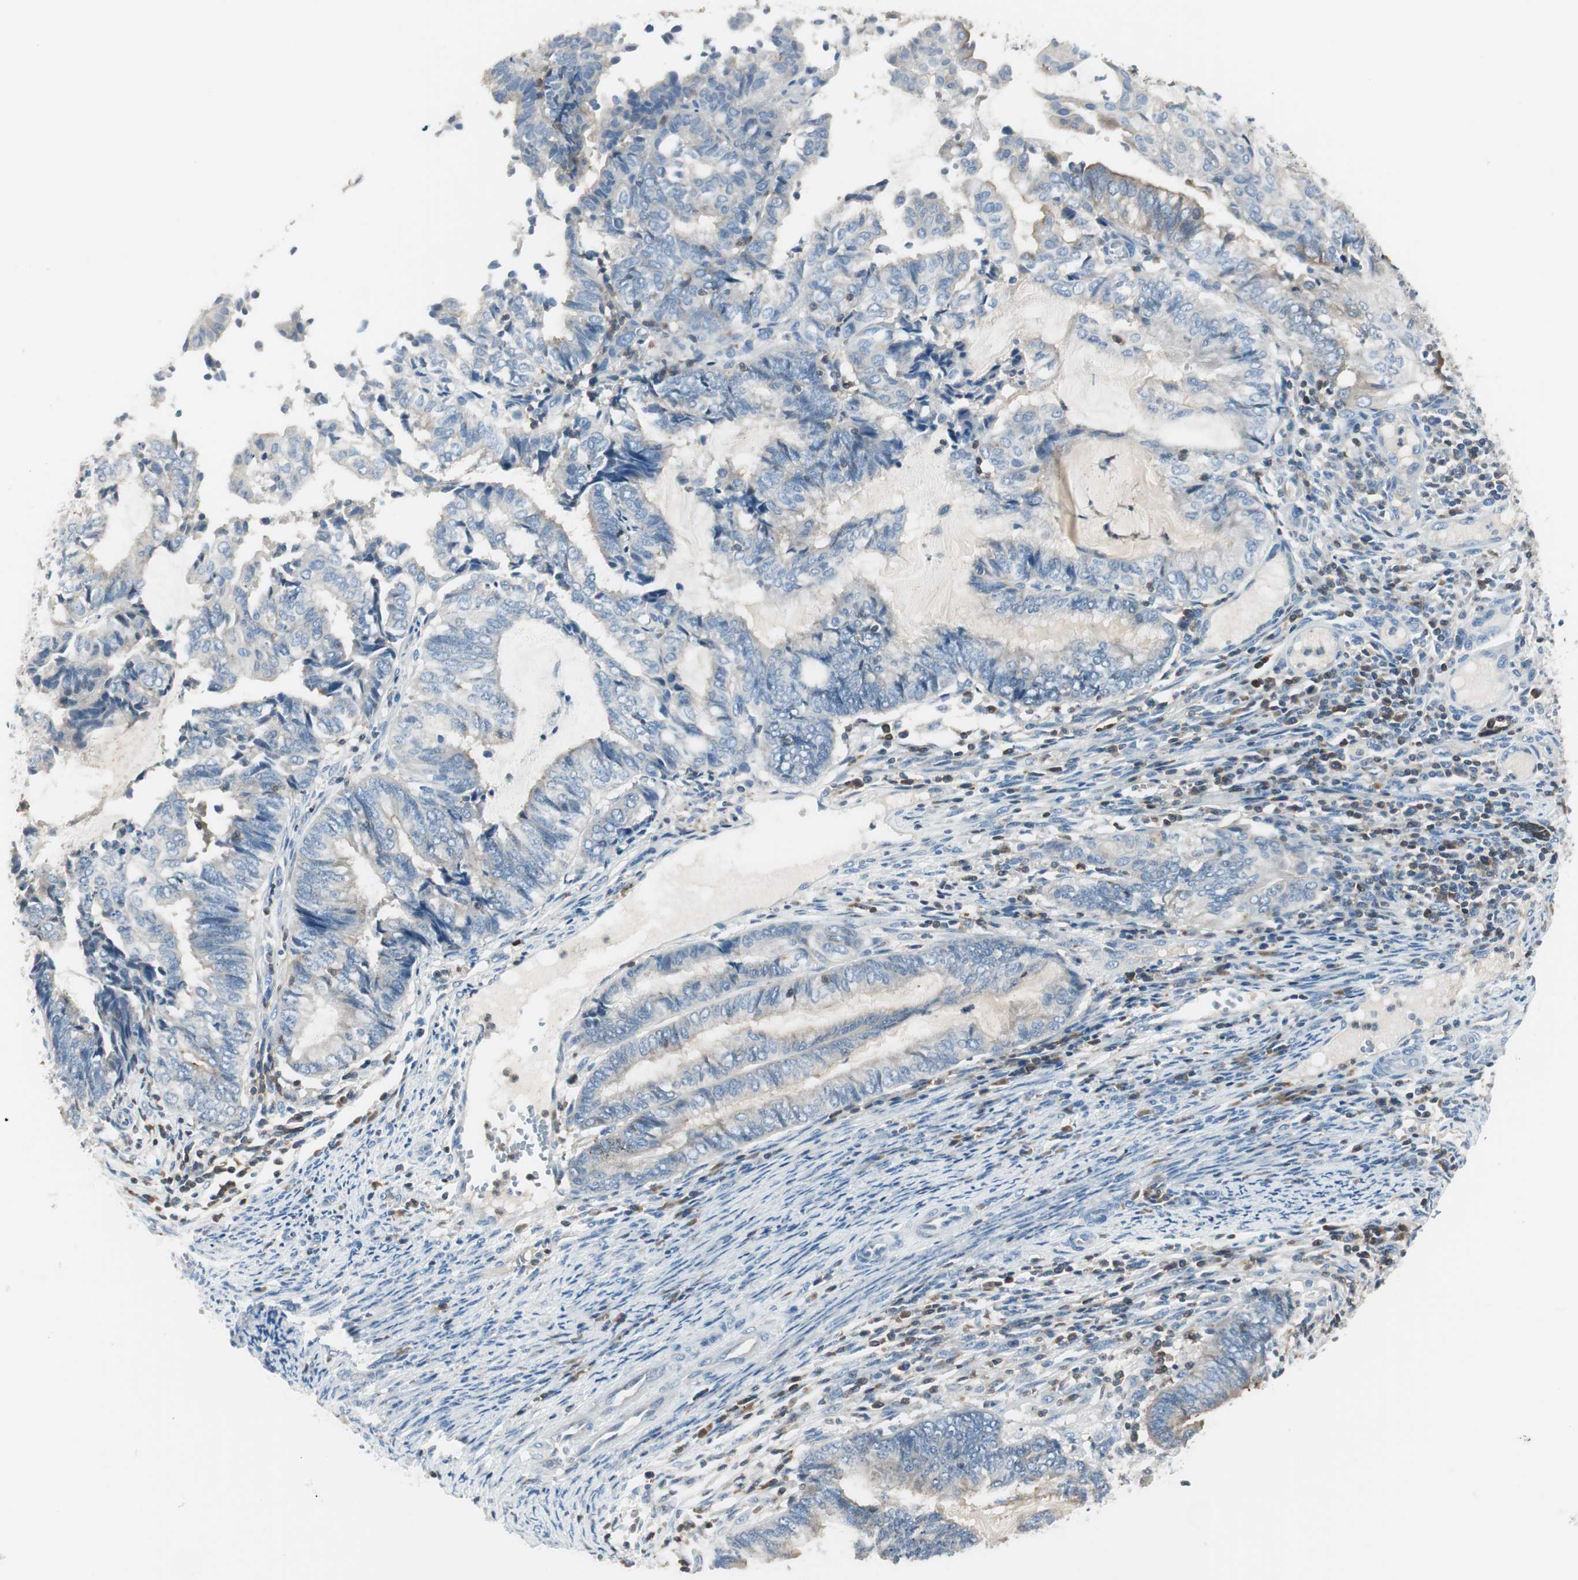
{"staining": {"intensity": "weak", "quantity": "<25%", "location": "cytoplasmic/membranous"}, "tissue": "endometrial cancer", "cell_type": "Tumor cells", "image_type": "cancer", "snomed": [{"axis": "morphology", "description": "Adenocarcinoma, NOS"}, {"axis": "topography", "description": "Uterus"}, {"axis": "topography", "description": "Endometrium"}], "caption": "High magnification brightfield microscopy of endometrial cancer (adenocarcinoma) stained with DAB (3,3'-diaminobenzidine) (brown) and counterstained with hematoxylin (blue): tumor cells show no significant staining.", "gene": "SLC9A3R1", "patient": {"sex": "female", "age": 70}}